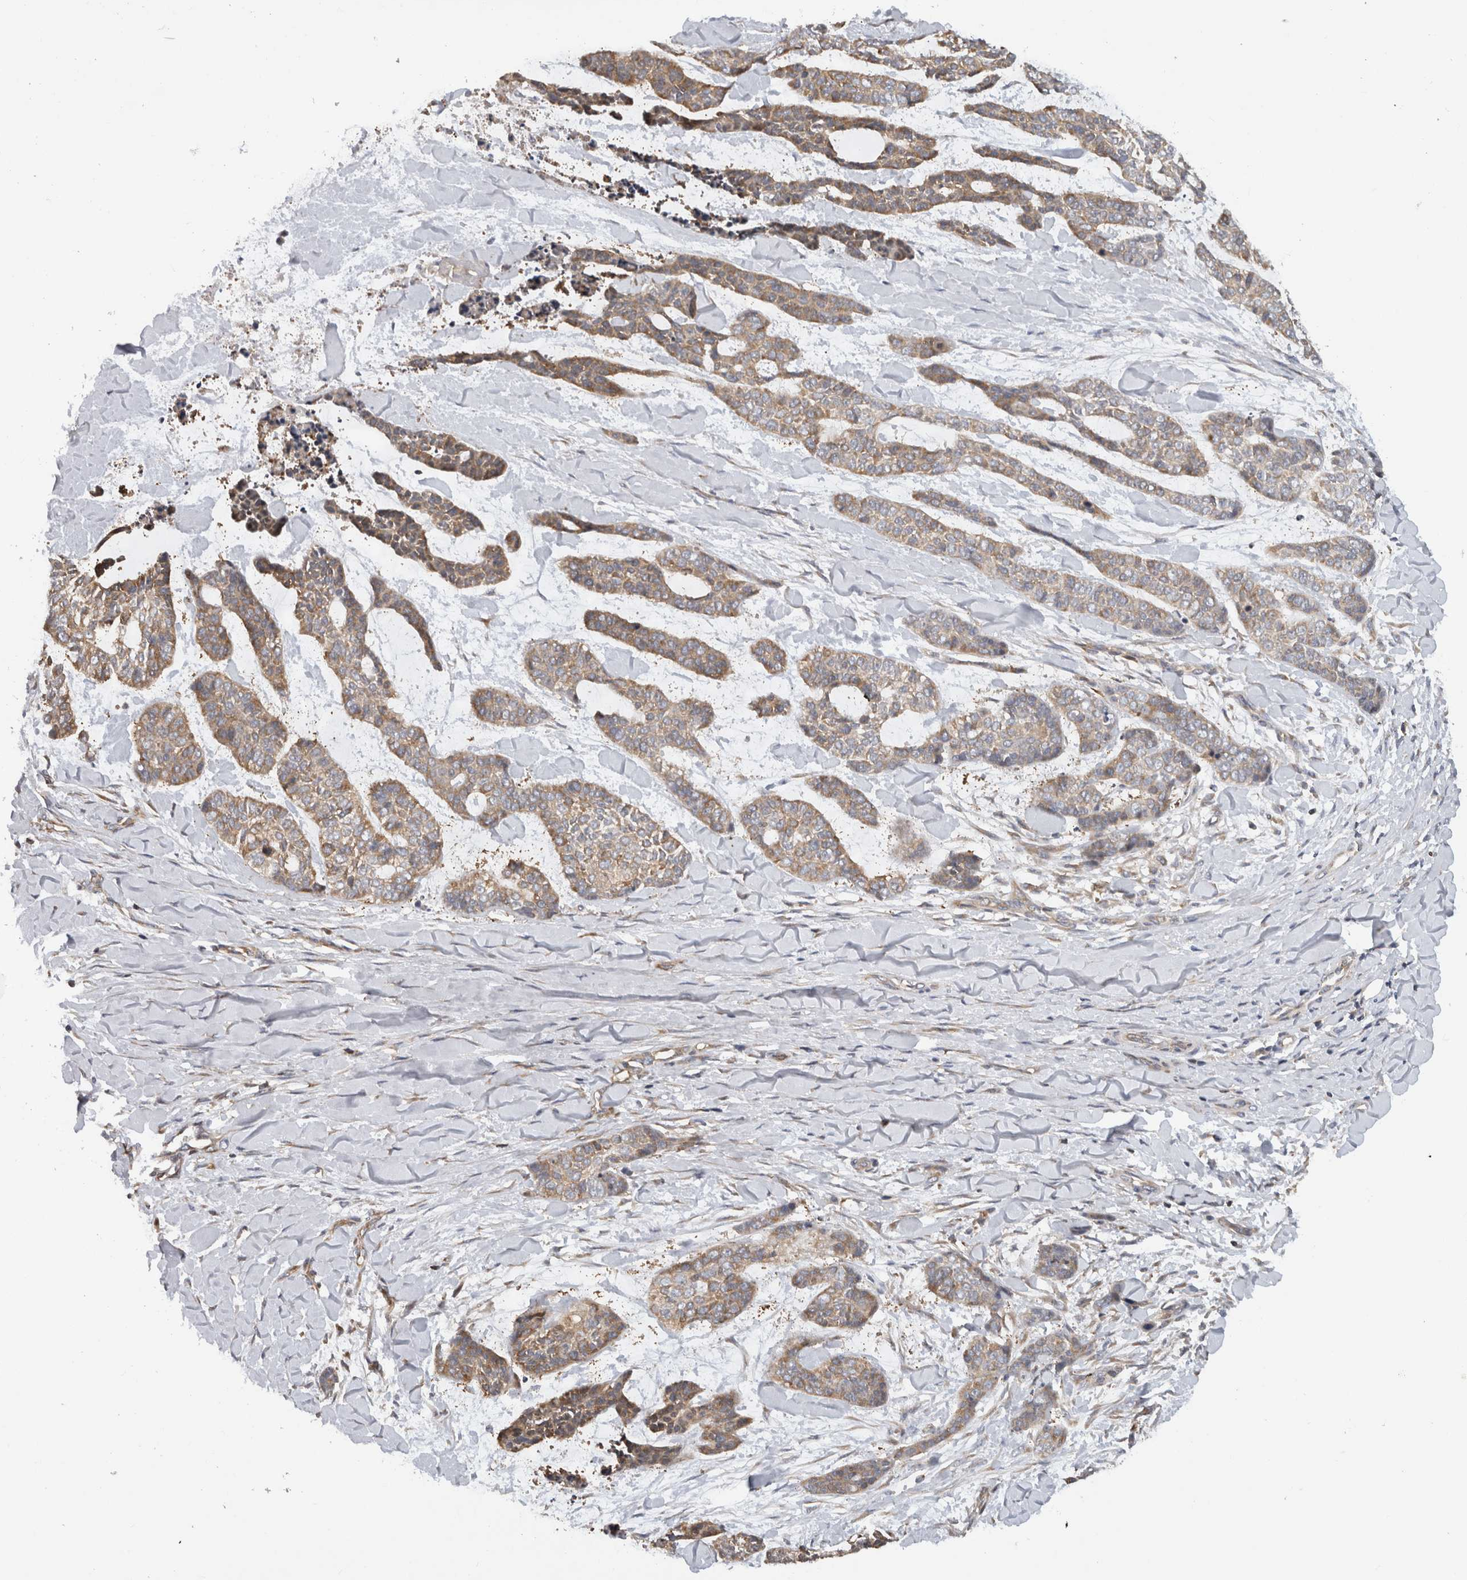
{"staining": {"intensity": "moderate", "quantity": ">75%", "location": "cytoplasmic/membranous"}, "tissue": "skin cancer", "cell_type": "Tumor cells", "image_type": "cancer", "snomed": [{"axis": "morphology", "description": "Basal cell carcinoma"}, {"axis": "topography", "description": "Skin"}], "caption": "DAB (3,3'-diaminobenzidine) immunohistochemical staining of human skin cancer shows moderate cytoplasmic/membranous protein expression in about >75% of tumor cells.", "gene": "PARP6", "patient": {"sex": "female", "age": 64}}